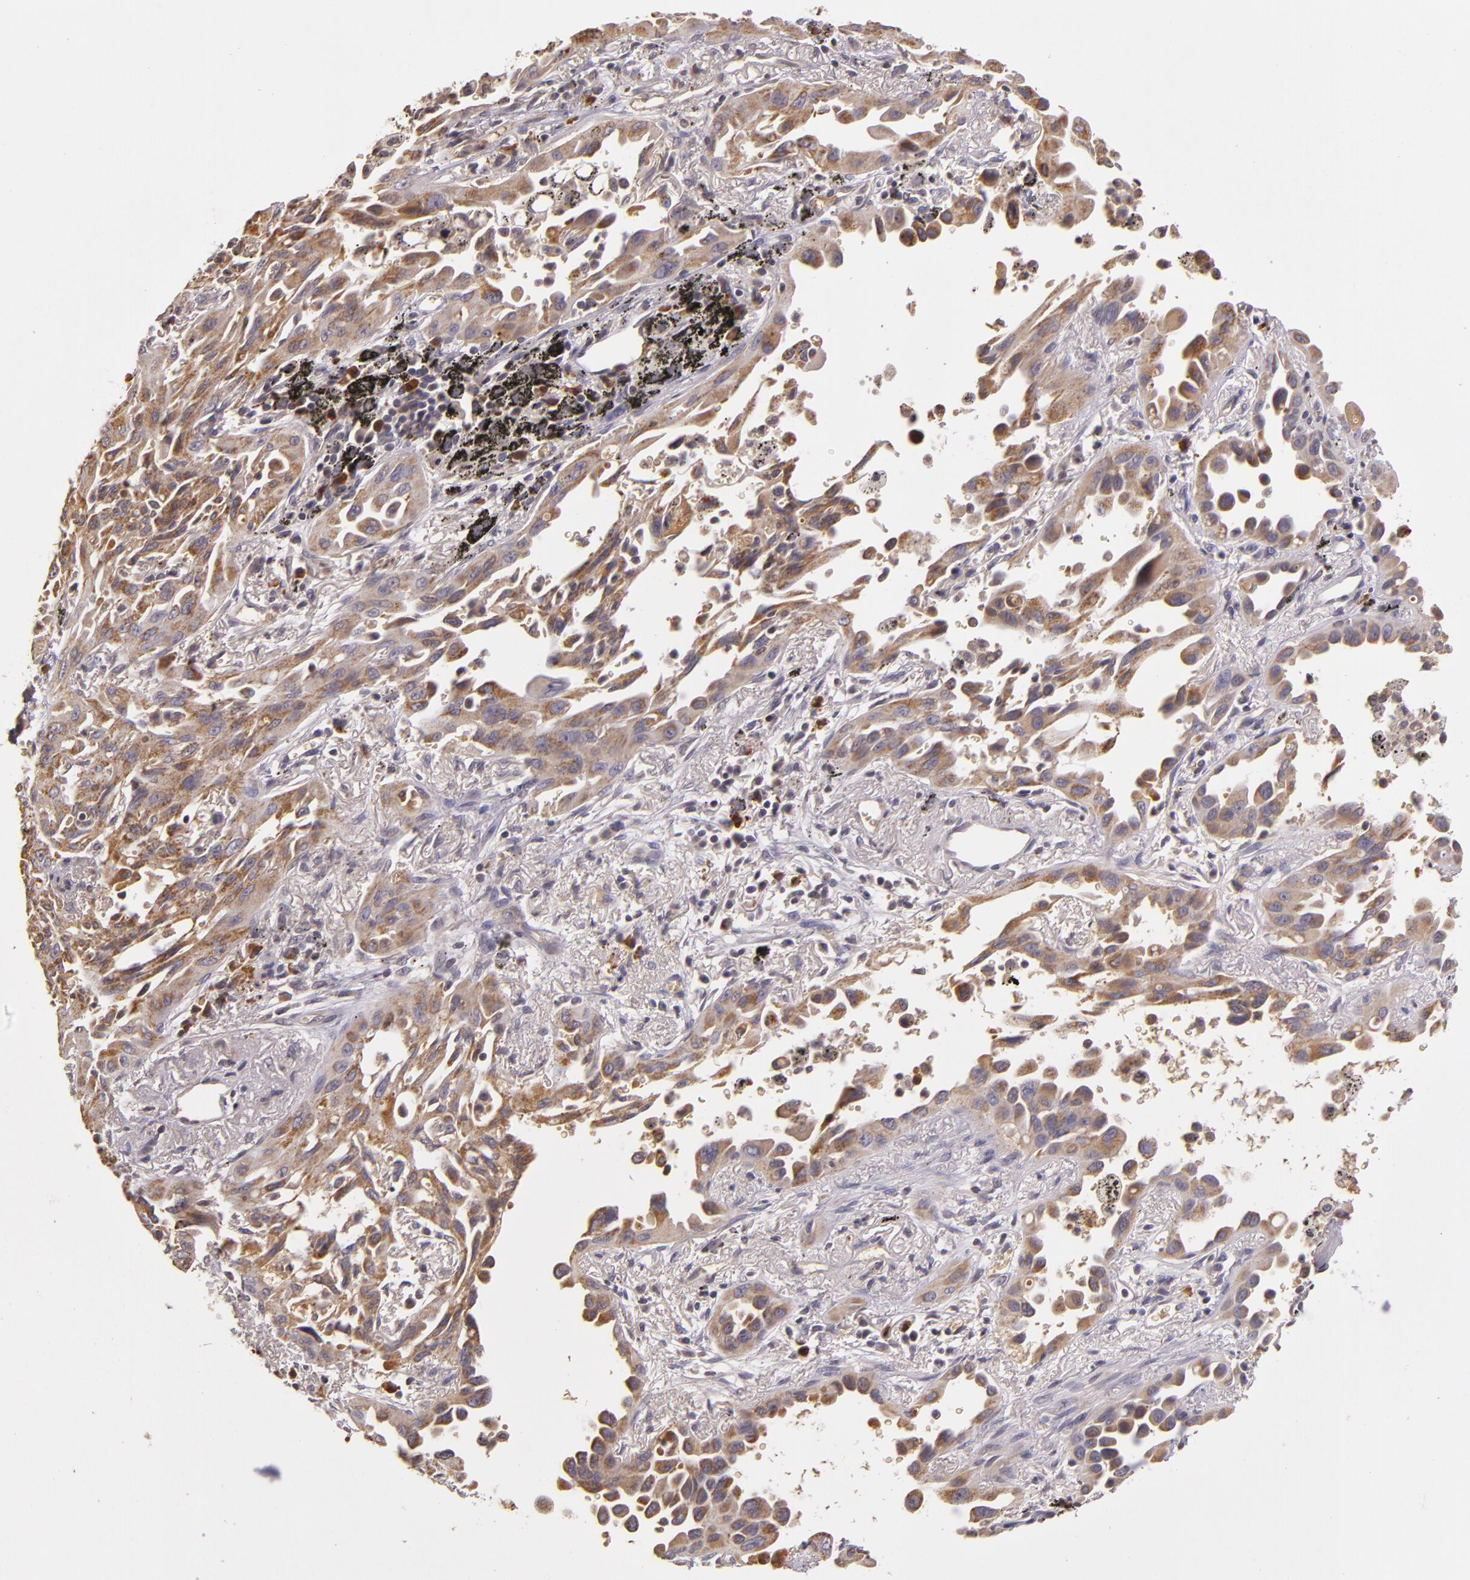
{"staining": {"intensity": "moderate", "quantity": ">75%", "location": "cytoplasmic/membranous"}, "tissue": "lung cancer", "cell_type": "Tumor cells", "image_type": "cancer", "snomed": [{"axis": "morphology", "description": "Adenocarcinoma, NOS"}, {"axis": "topography", "description": "Lung"}], "caption": "Protein staining of lung cancer (adenocarcinoma) tissue displays moderate cytoplasmic/membranous staining in about >75% of tumor cells.", "gene": "ABL1", "patient": {"sex": "male", "age": 68}}